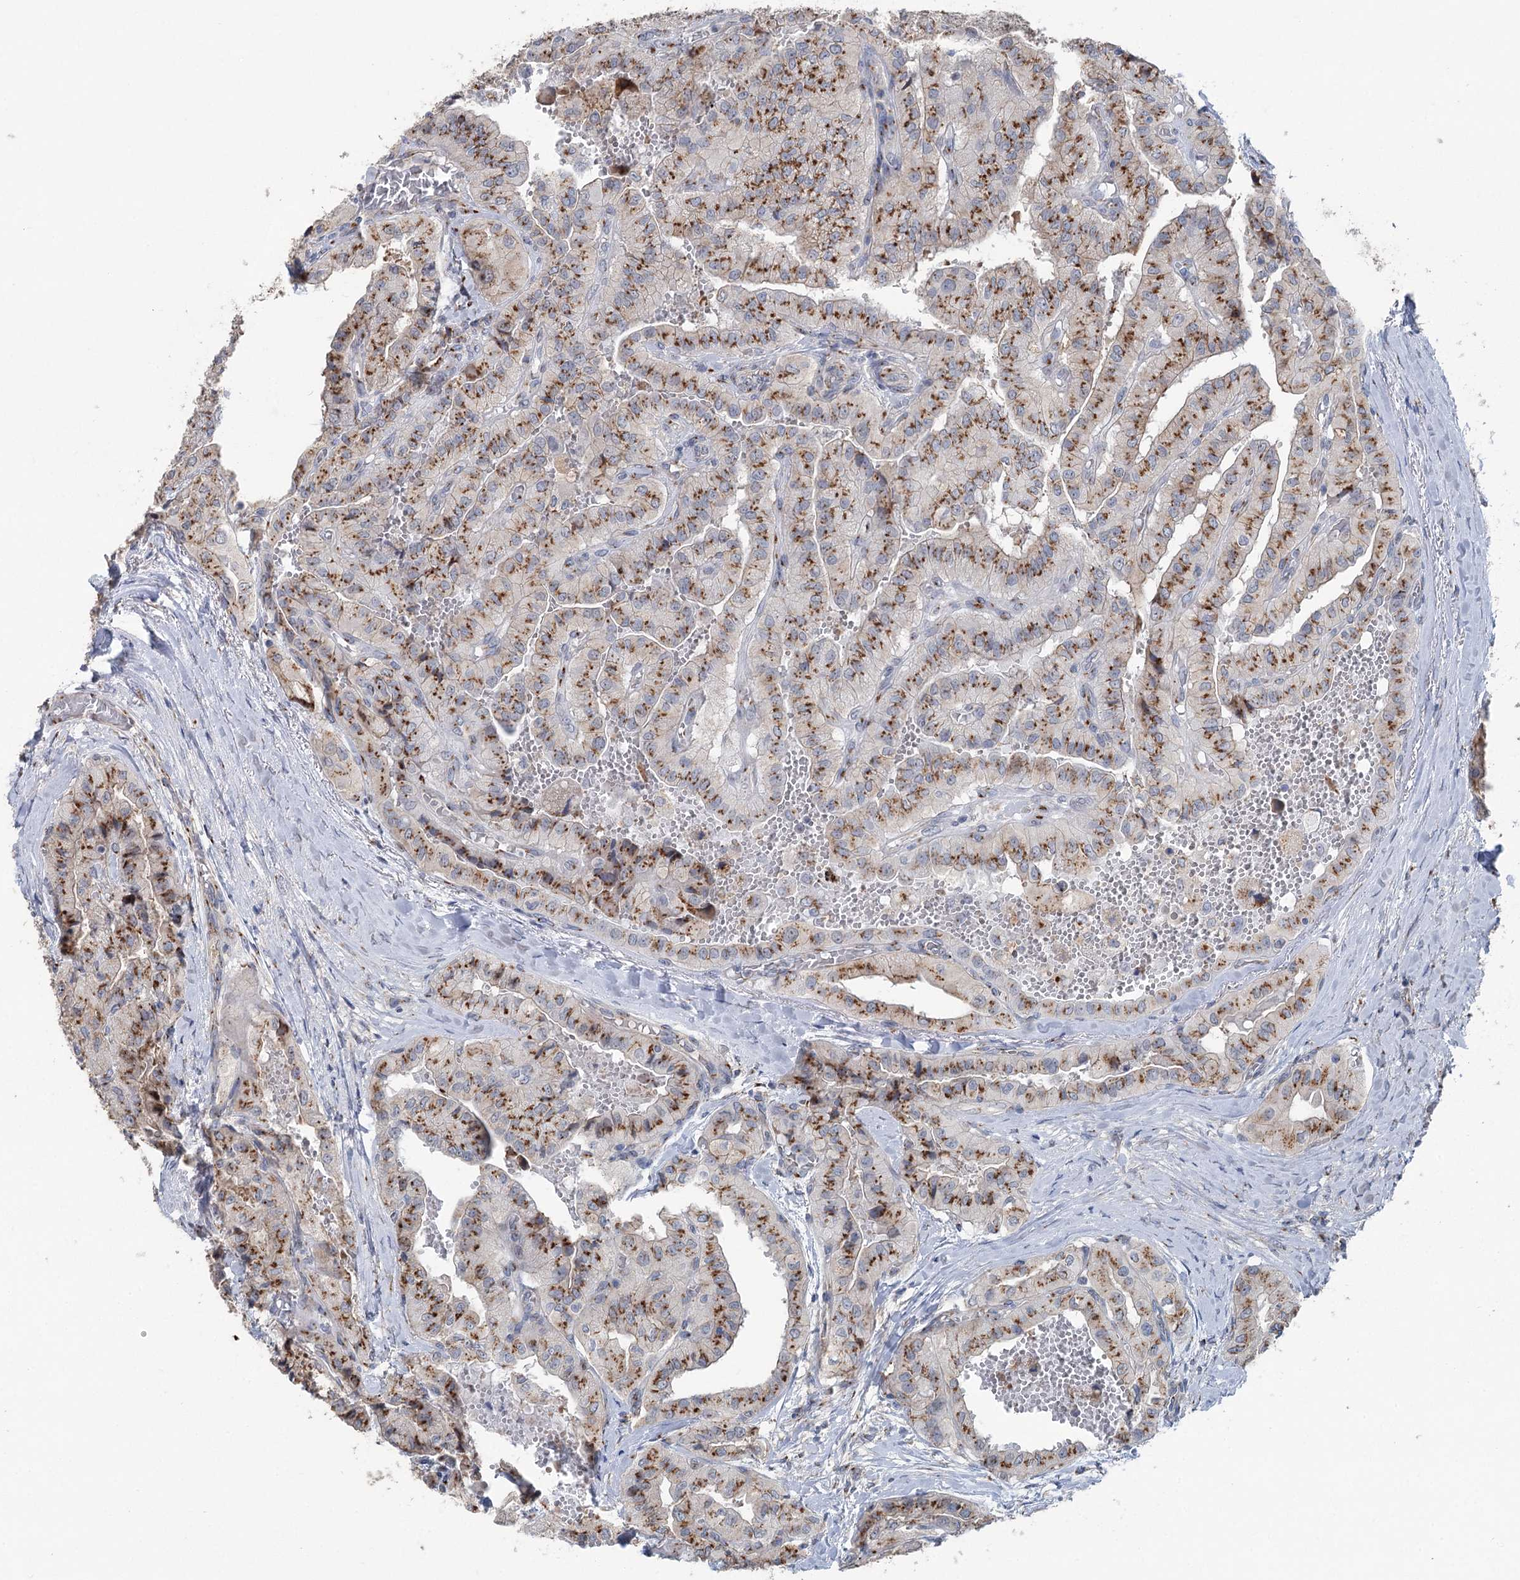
{"staining": {"intensity": "moderate", "quantity": ">75%", "location": "cytoplasmic/membranous"}, "tissue": "thyroid cancer", "cell_type": "Tumor cells", "image_type": "cancer", "snomed": [{"axis": "morphology", "description": "Papillary adenocarcinoma, NOS"}, {"axis": "topography", "description": "Thyroid gland"}], "caption": "Immunohistochemistry staining of thyroid papillary adenocarcinoma, which exhibits medium levels of moderate cytoplasmic/membranous expression in approximately >75% of tumor cells indicating moderate cytoplasmic/membranous protein expression. The staining was performed using DAB (brown) for protein detection and nuclei were counterstained in hematoxylin (blue).", "gene": "ITIH5", "patient": {"sex": "female", "age": 59}}